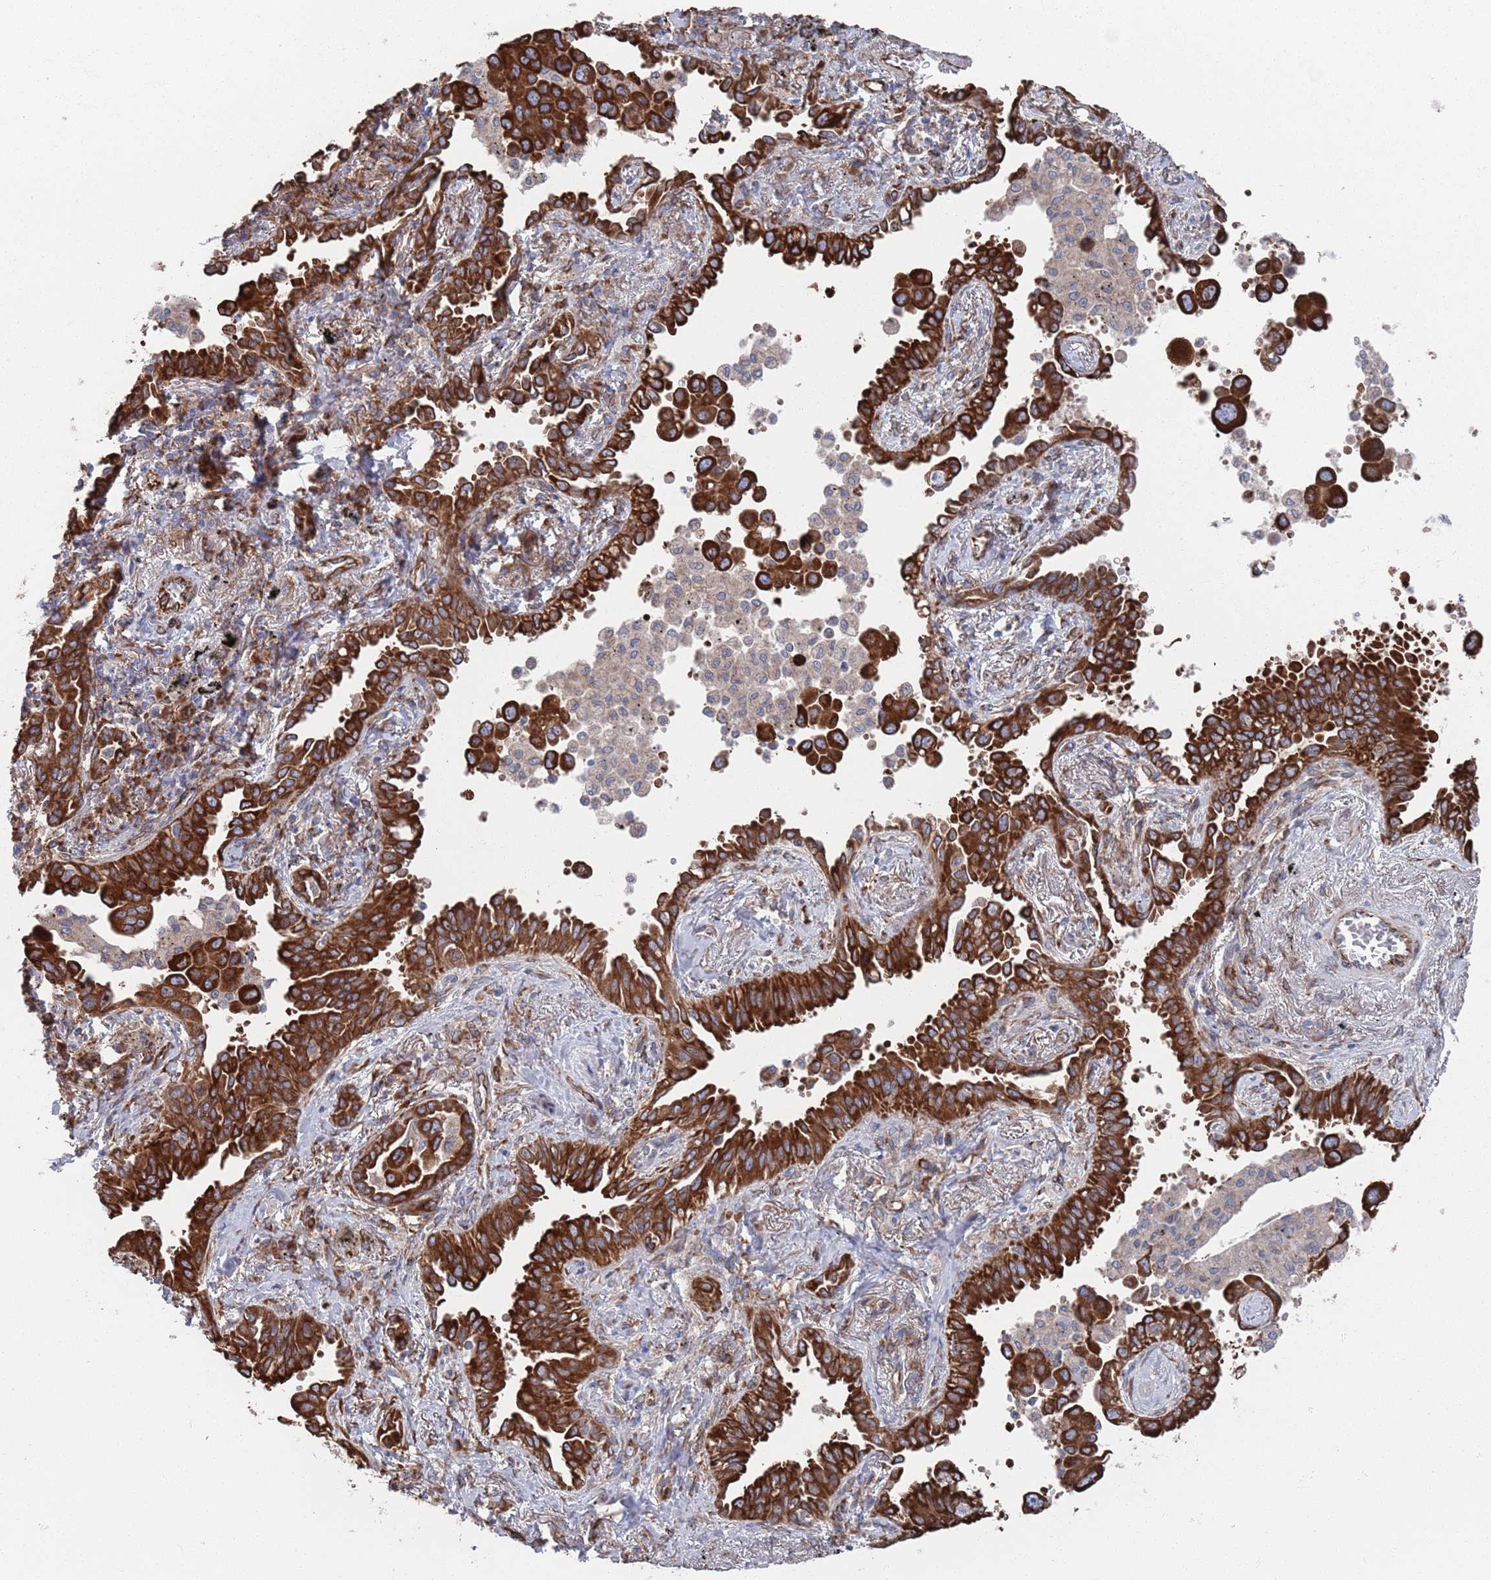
{"staining": {"intensity": "strong", "quantity": ">75%", "location": "cytoplasmic/membranous"}, "tissue": "lung cancer", "cell_type": "Tumor cells", "image_type": "cancer", "snomed": [{"axis": "morphology", "description": "Adenocarcinoma, NOS"}, {"axis": "topography", "description": "Lung"}], "caption": "Lung cancer (adenocarcinoma) was stained to show a protein in brown. There is high levels of strong cytoplasmic/membranous staining in about >75% of tumor cells.", "gene": "CCDC106", "patient": {"sex": "male", "age": 67}}